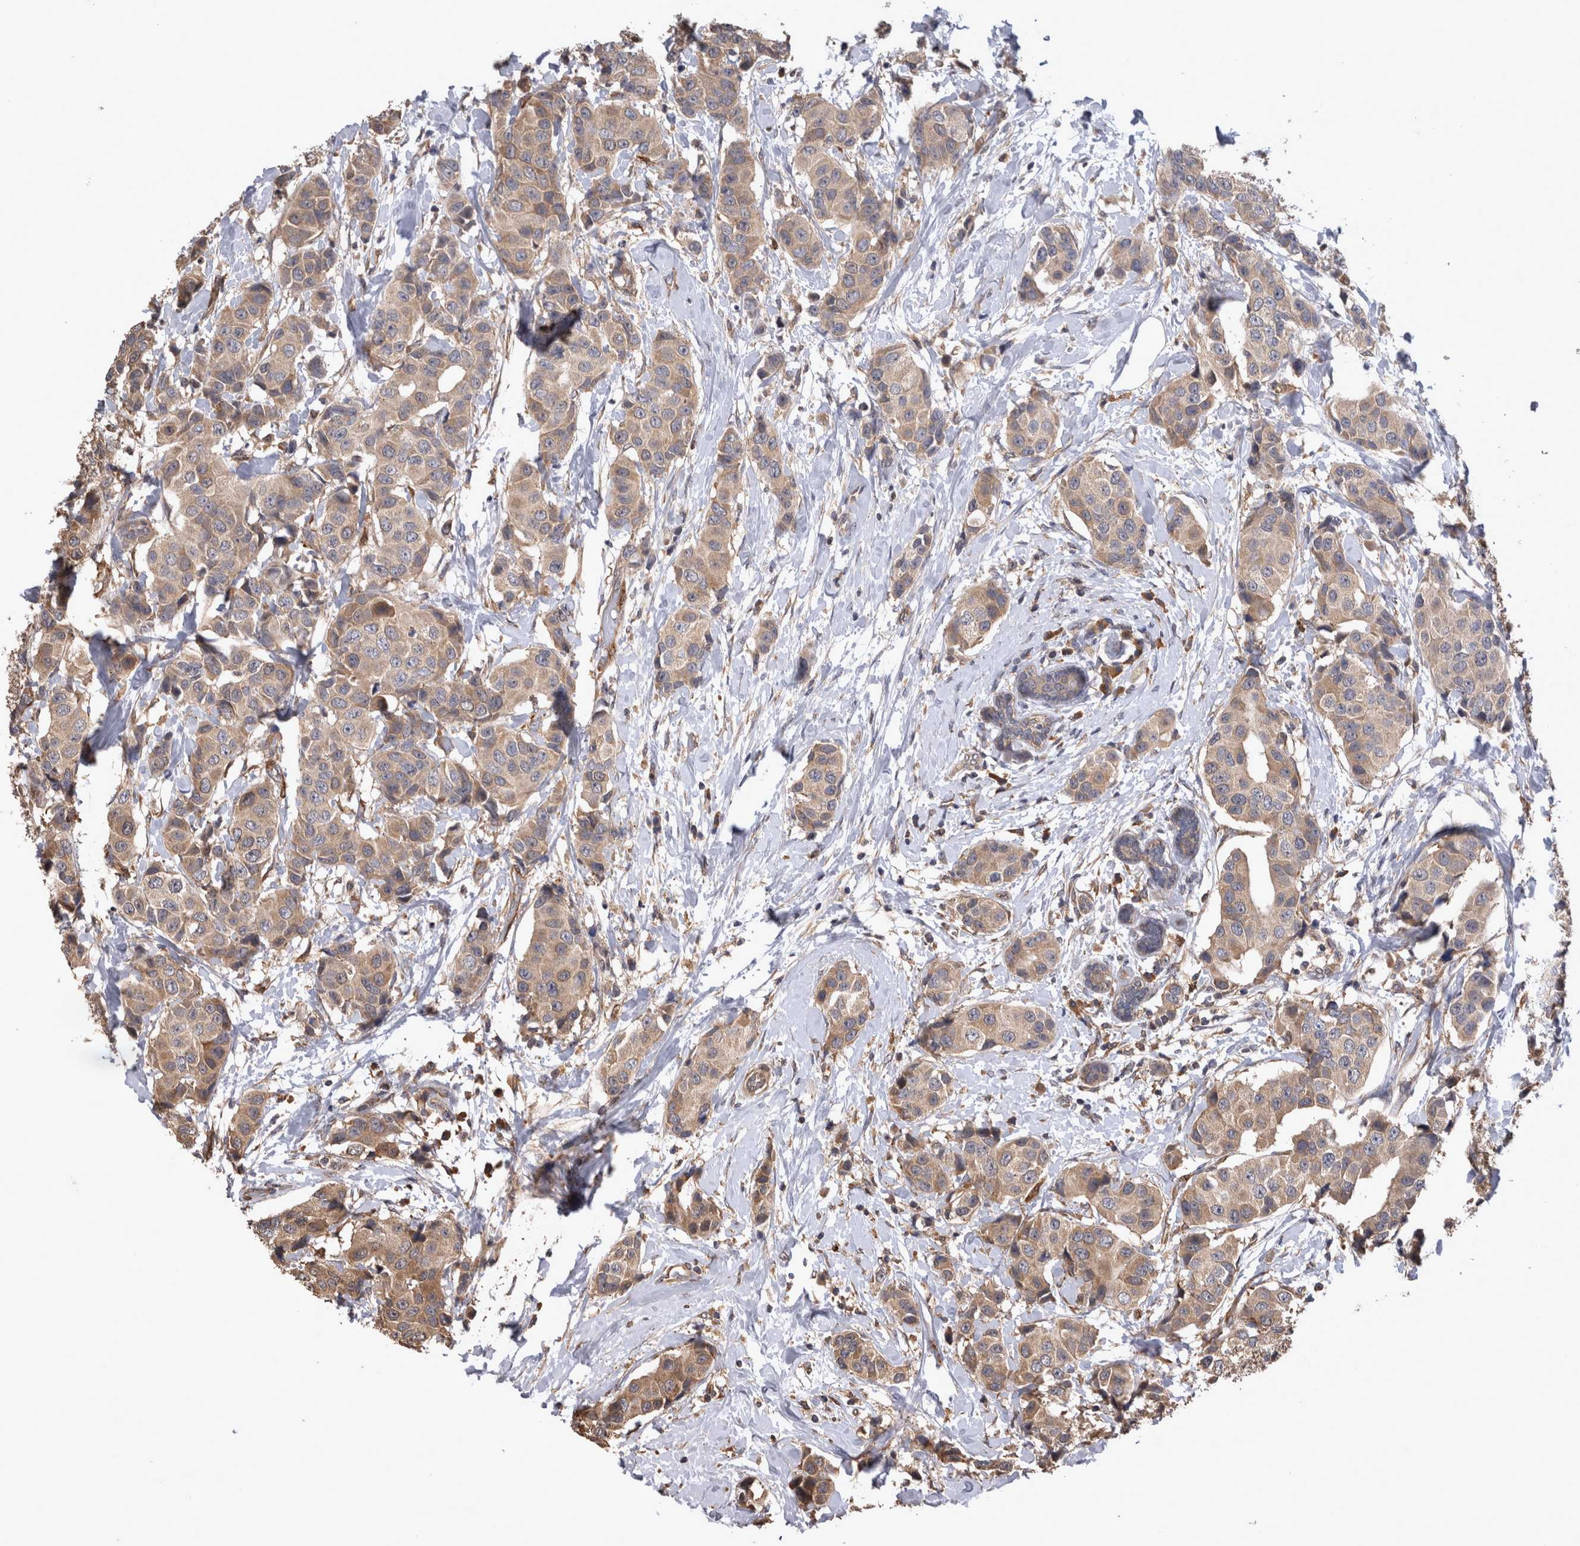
{"staining": {"intensity": "weak", "quantity": ">75%", "location": "cytoplasmic/membranous"}, "tissue": "breast cancer", "cell_type": "Tumor cells", "image_type": "cancer", "snomed": [{"axis": "morphology", "description": "Normal tissue, NOS"}, {"axis": "morphology", "description": "Duct carcinoma"}, {"axis": "topography", "description": "Breast"}], "caption": "A micrograph of breast cancer (infiltrating ductal carcinoma) stained for a protein demonstrates weak cytoplasmic/membranous brown staining in tumor cells. (brown staining indicates protein expression, while blue staining denotes nuclei).", "gene": "TMED7", "patient": {"sex": "female", "age": 39}}